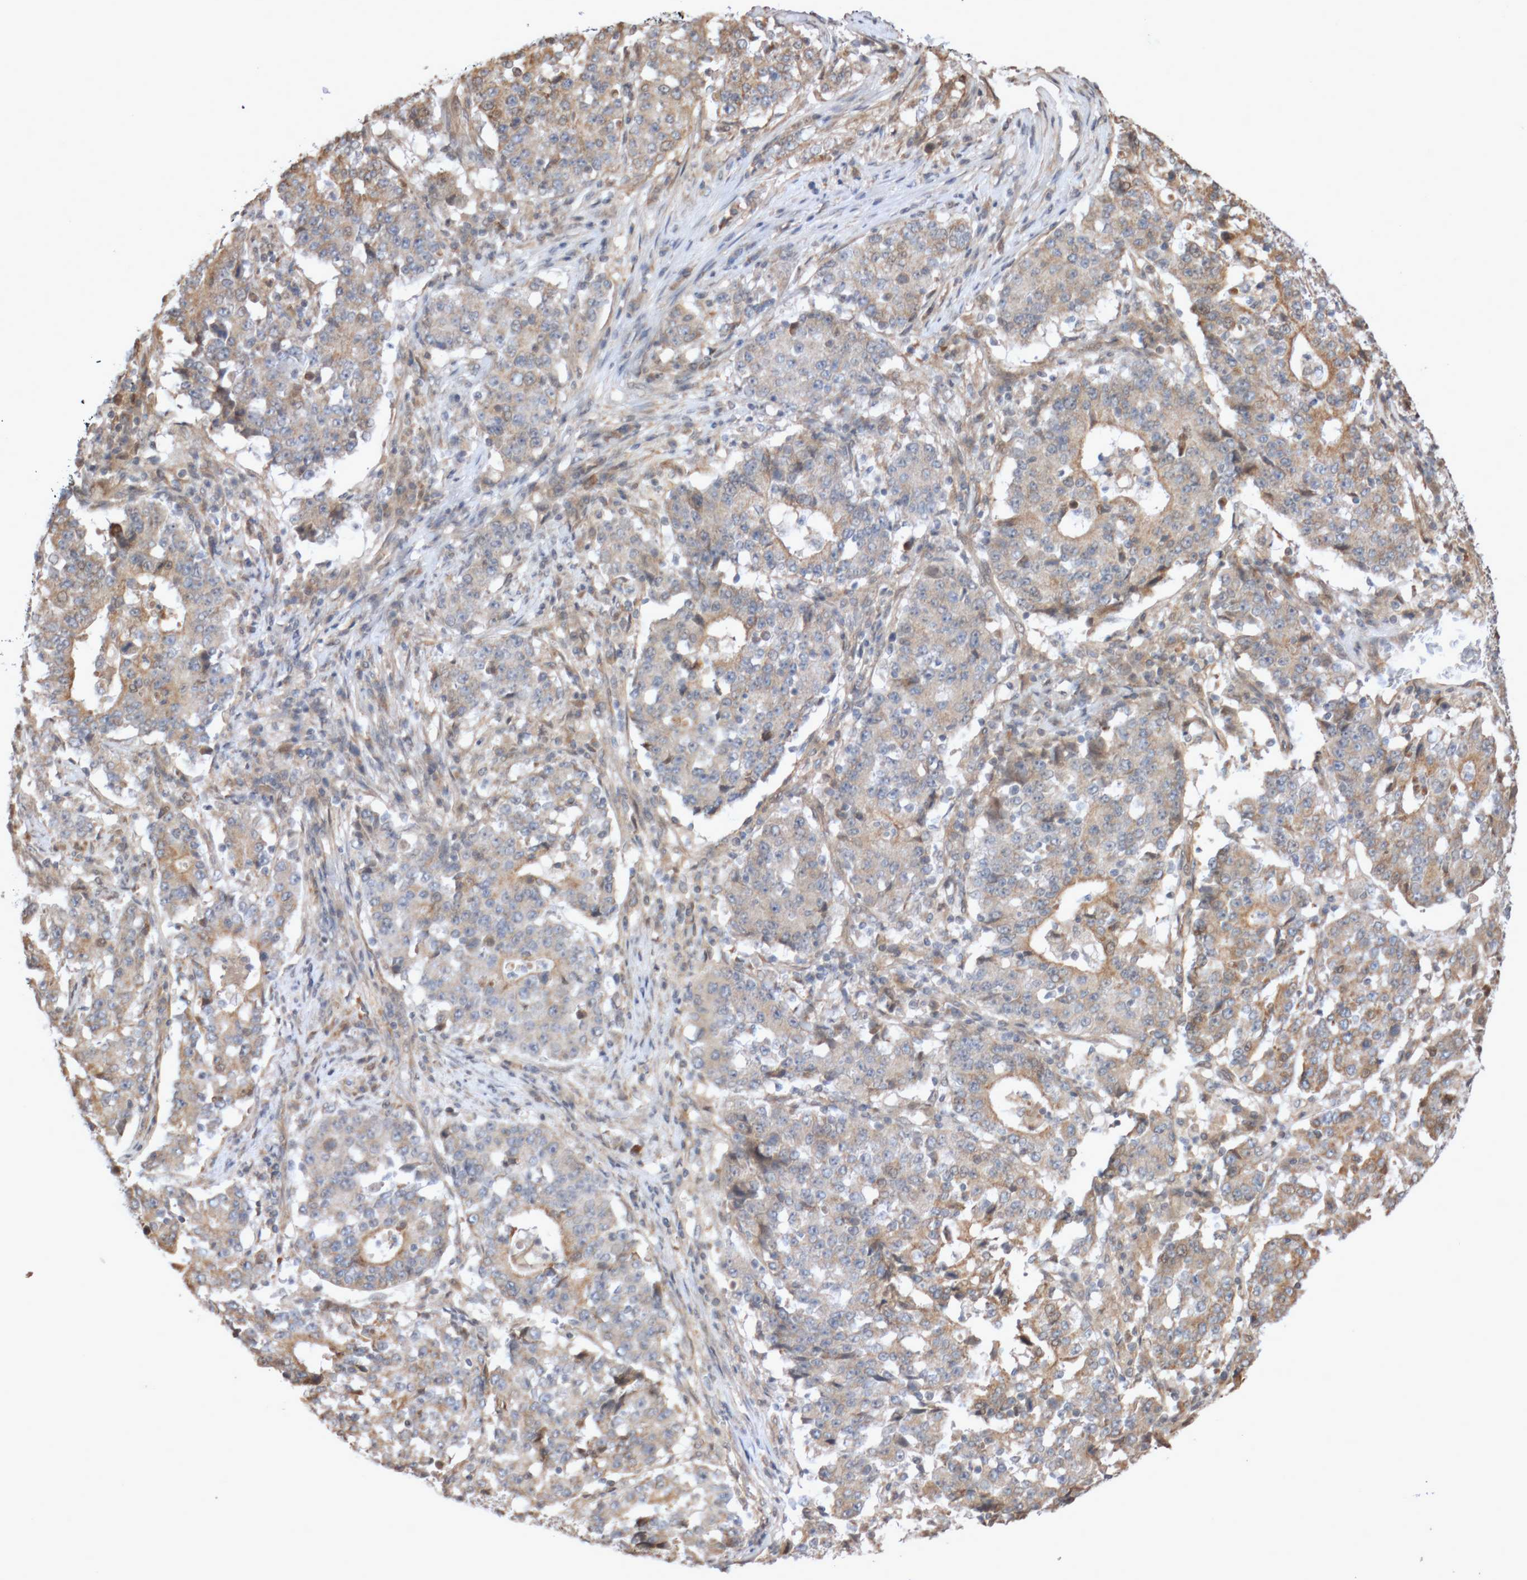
{"staining": {"intensity": "moderate", "quantity": "<25%", "location": "cytoplasmic/membranous"}, "tissue": "stomach cancer", "cell_type": "Tumor cells", "image_type": "cancer", "snomed": [{"axis": "morphology", "description": "Adenocarcinoma, NOS"}, {"axis": "topography", "description": "Stomach"}], "caption": "This photomicrograph exhibits immunohistochemistry staining of adenocarcinoma (stomach), with low moderate cytoplasmic/membranous positivity in about <25% of tumor cells.", "gene": "DPH7", "patient": {"sex": "male", "age": 59}}